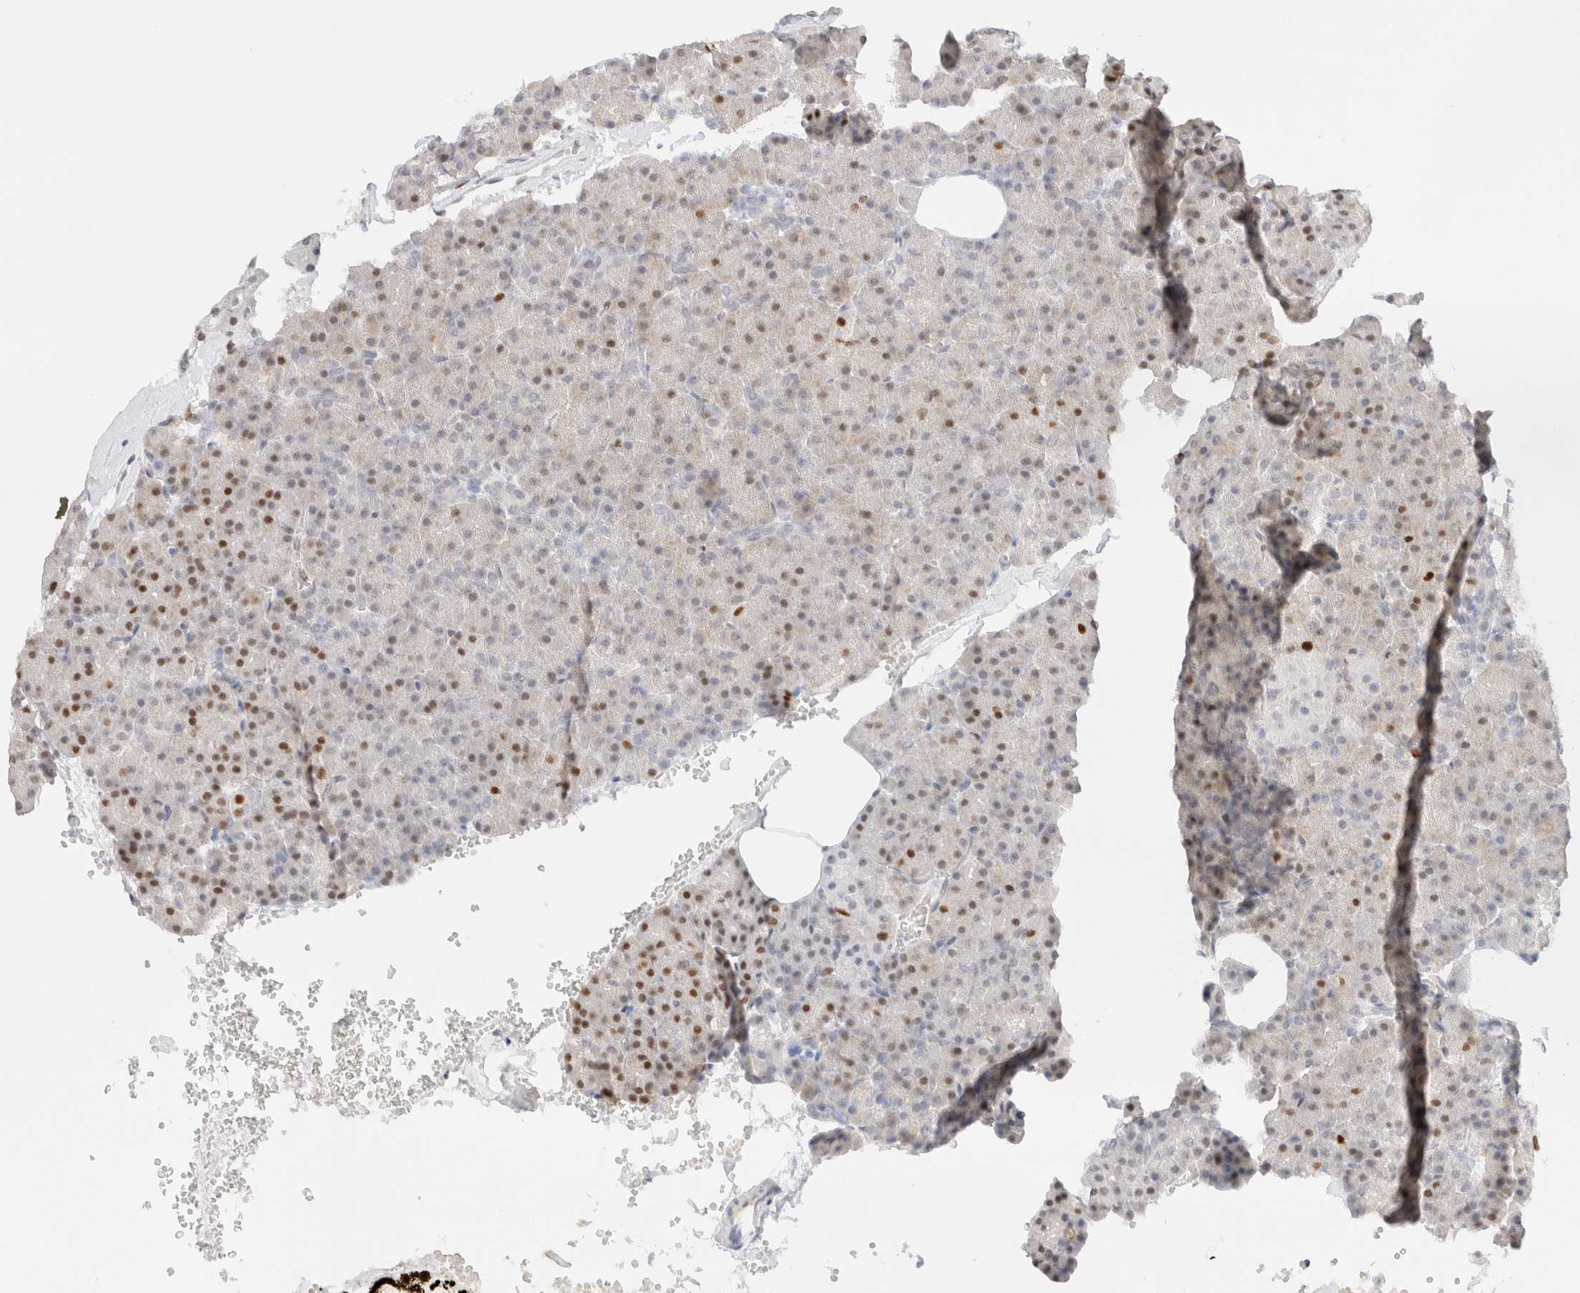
{"staining": {"intensity": "moderate", "quantity": "<25%", "location": "nuclear"}, "tissue": "pancreas", "cell_type": "Exocrine glandular cells", "image_type": "normal", "snomed": [{"axis": "morphology", "description": "Normal tissue, NOS"}, {"axis": "morphology", "description": "Carcinoid, malignant, NOS"}, {"axis": "topography", "description": "Pancreas"}], "caption": "Pancreas stained for a protein reveals moderate nuclear positivity in exocrine glandular cells. (DAB (3,3'-diaminobenzidine) = brown stain, brightfield microscopy at high magnification).", "gene": "DDB2", "patient": {"sex": "female", "age": 35}}